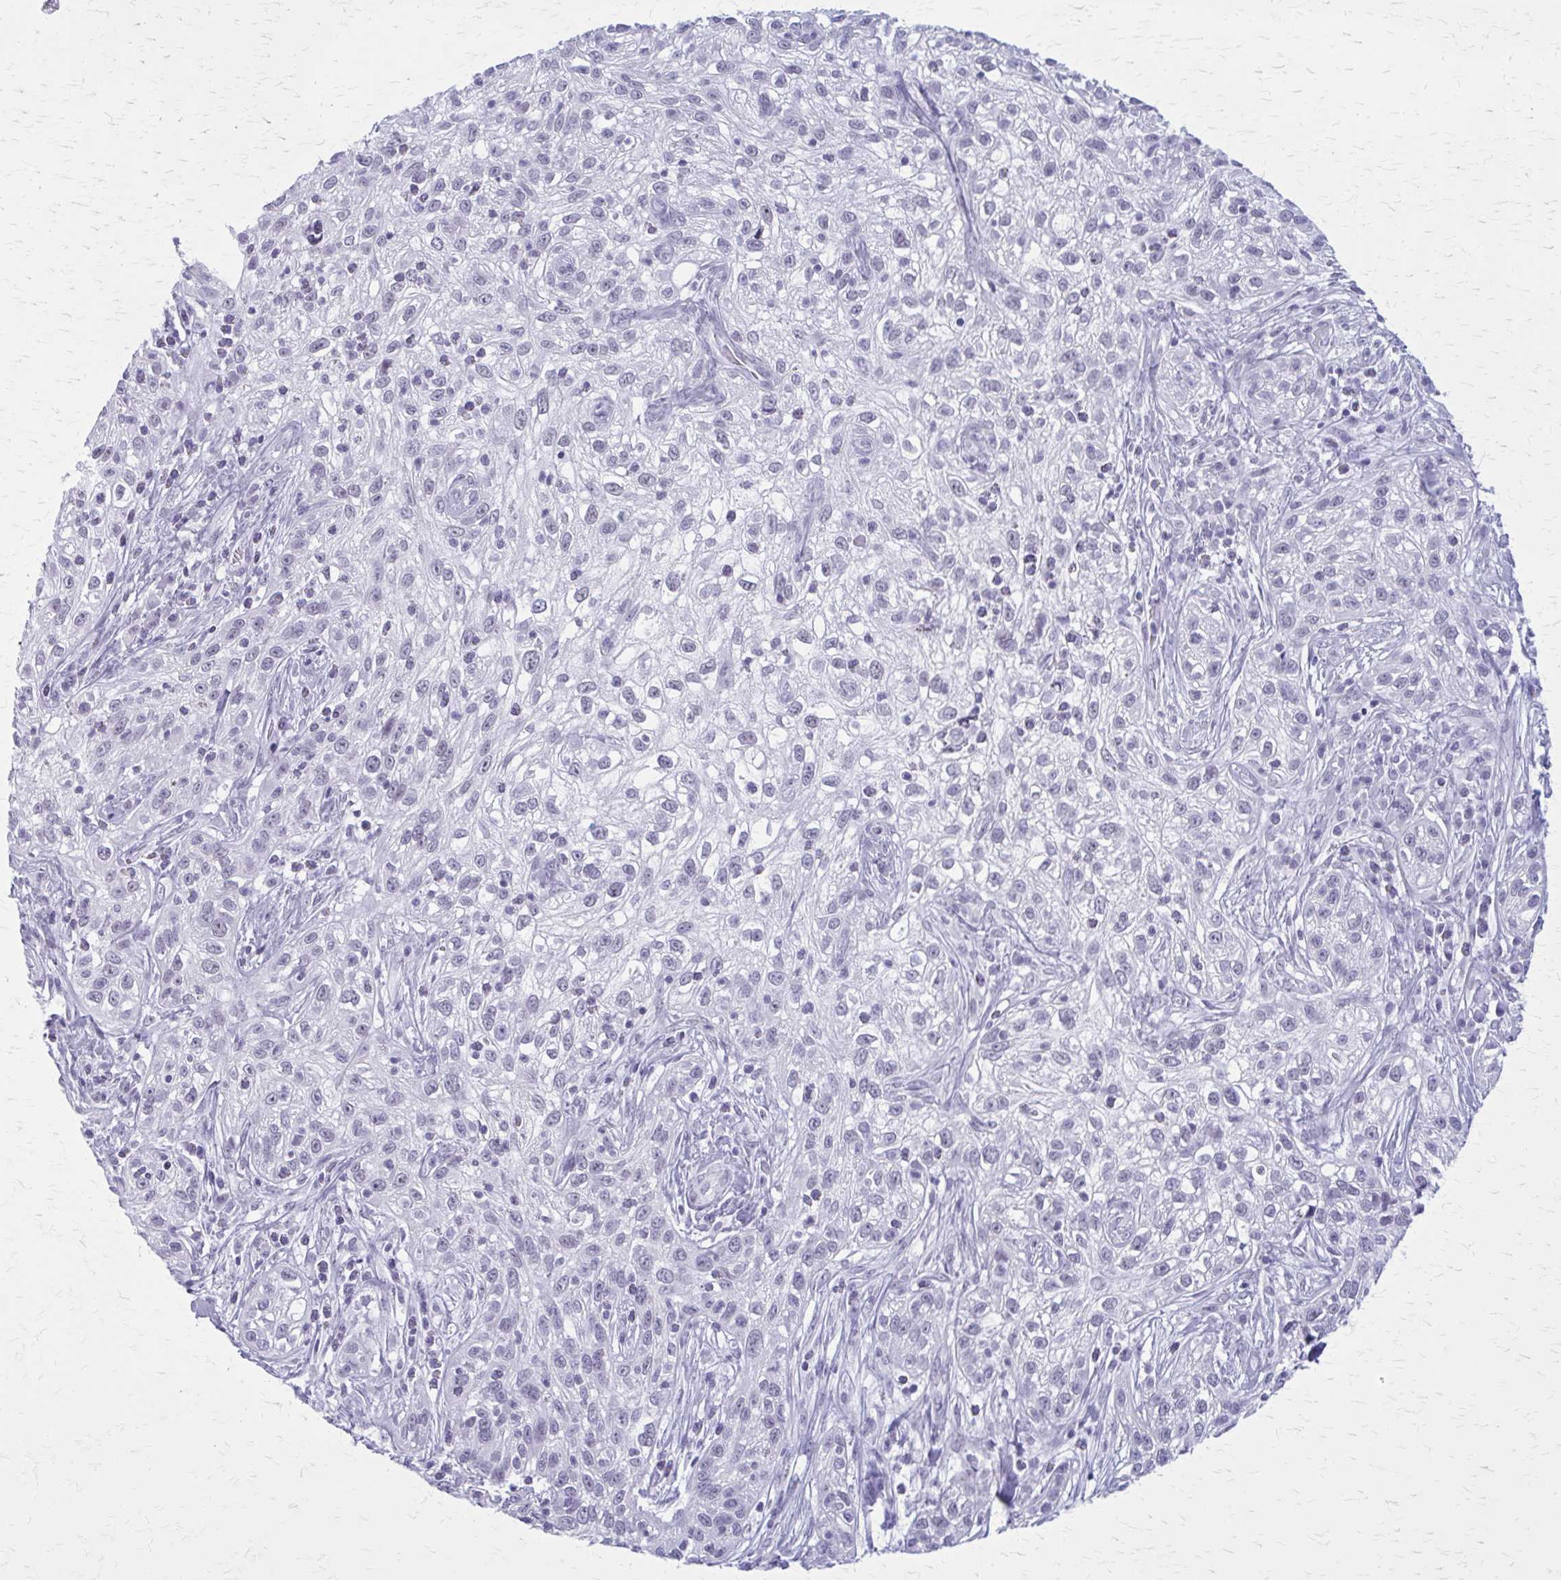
{"staining": {"intensity": "negative", "quantity": "none", "location": "none"}, "tissue": "skin cancer", "cell_type": "Tumor cells", "image_type": "cancer", "snomed": [{"axis": "morphology", "description": "Squamous cell carcinoma, NOS"}, {"axis": "topography", "description": "Skin"}], "caption": "IHC image of neoplastic tissue: skin cancer stained with DAB (3,3'-diaminobenzidine) exhibits no significant protein staining in tumor cells.", "gene": "GAD1", "patient": {"sex": "male", "age": 82}}